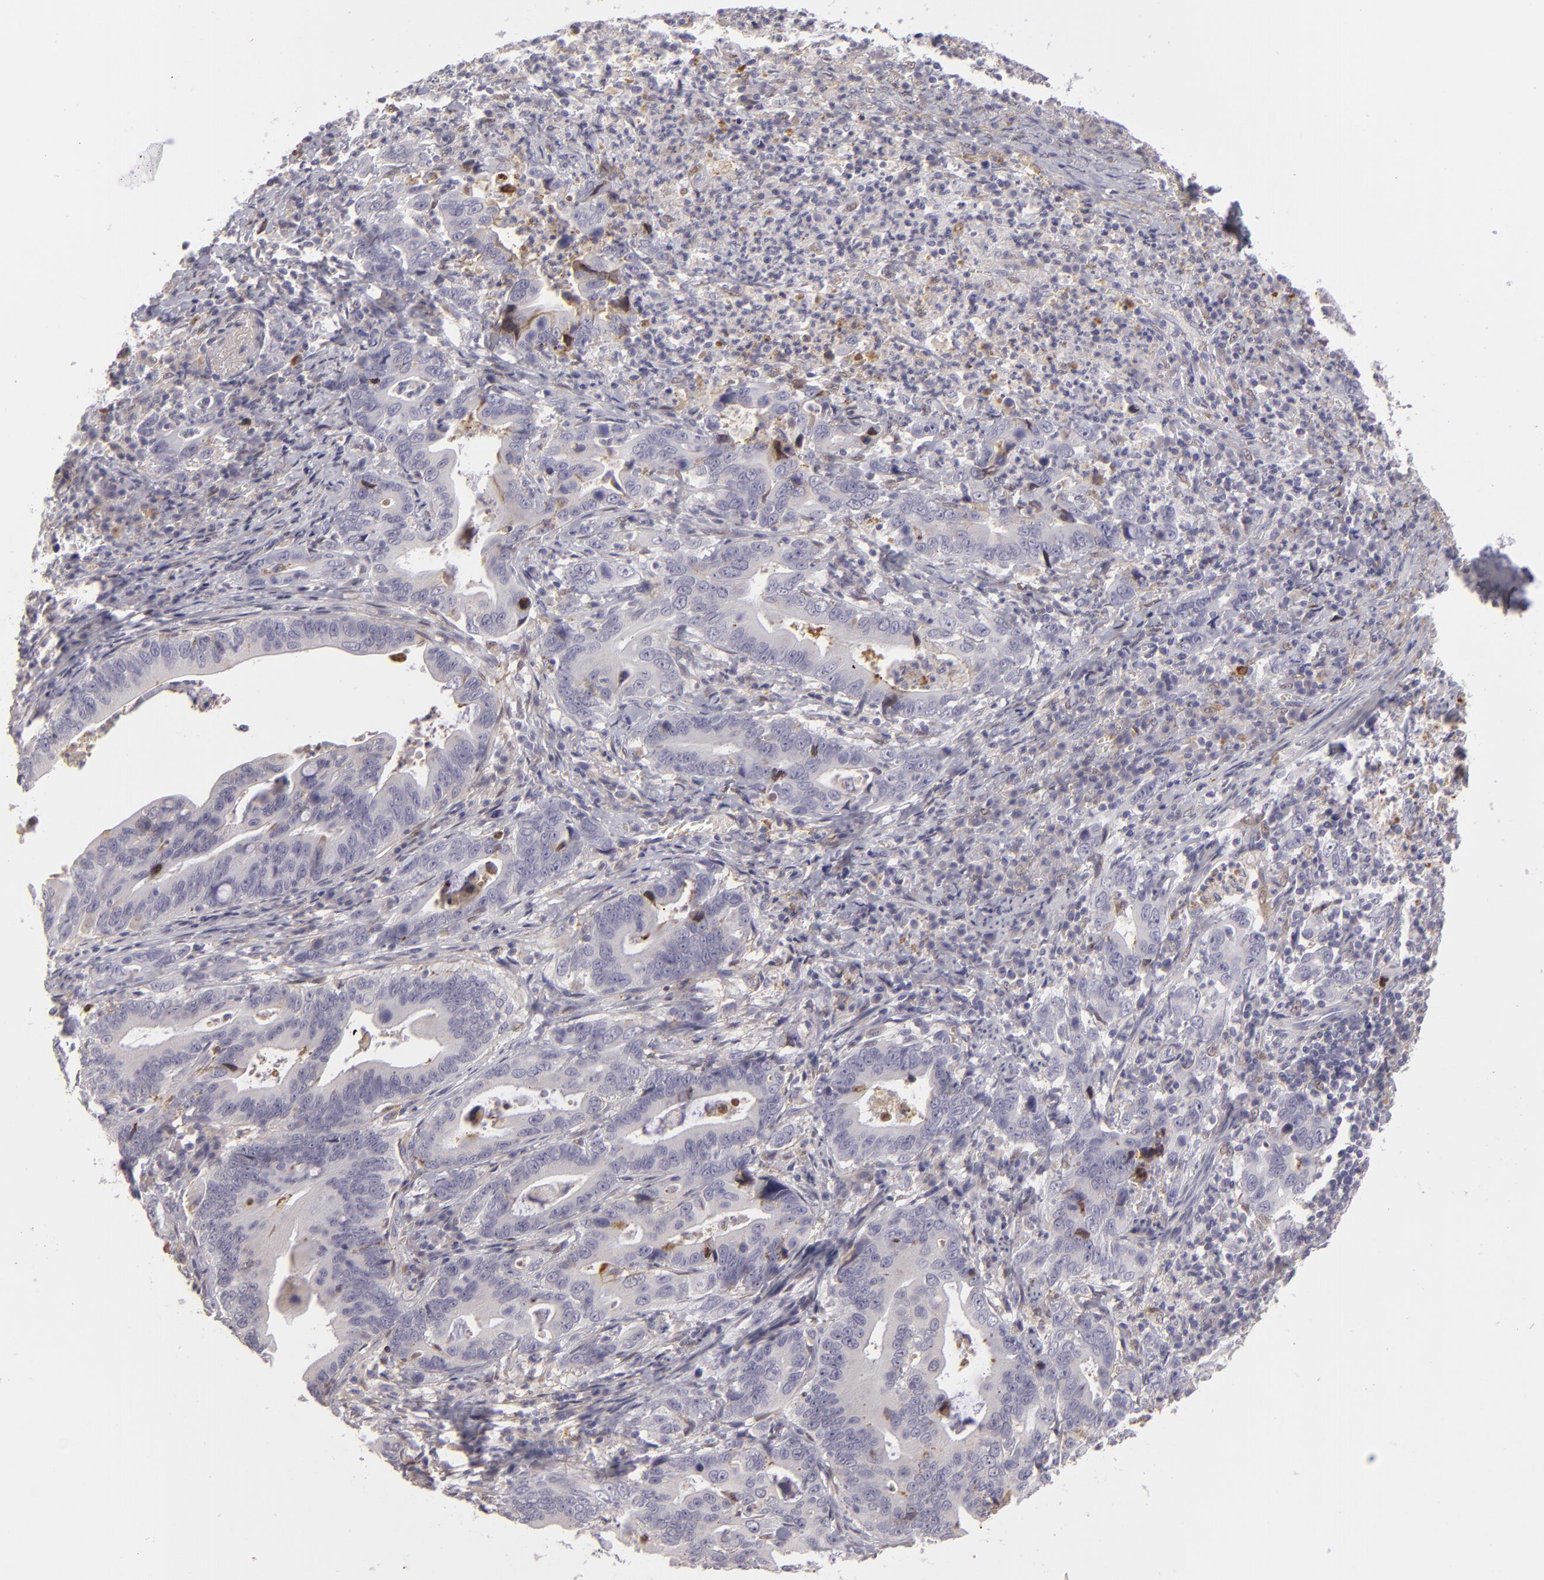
{"staining": {"intensity": "negative", "quantity": "none", "location": "none"}, "tissue": "stomach cancer", "cell_type": "Tumor cells", "image_type": "cancer", "snomed": [{"axis": "morphology", "description": "Adenocarcinoma, NOS"}, {"axis": "topography", "description": "Stomach, upper"}], "caption": "An immunohistochemistry histopathology image of stomach cancer is shown. There is no staining in tumor cells of stomach cancer.", "gene": "EFS", "patient": {"sex": "male", "age": 63}}